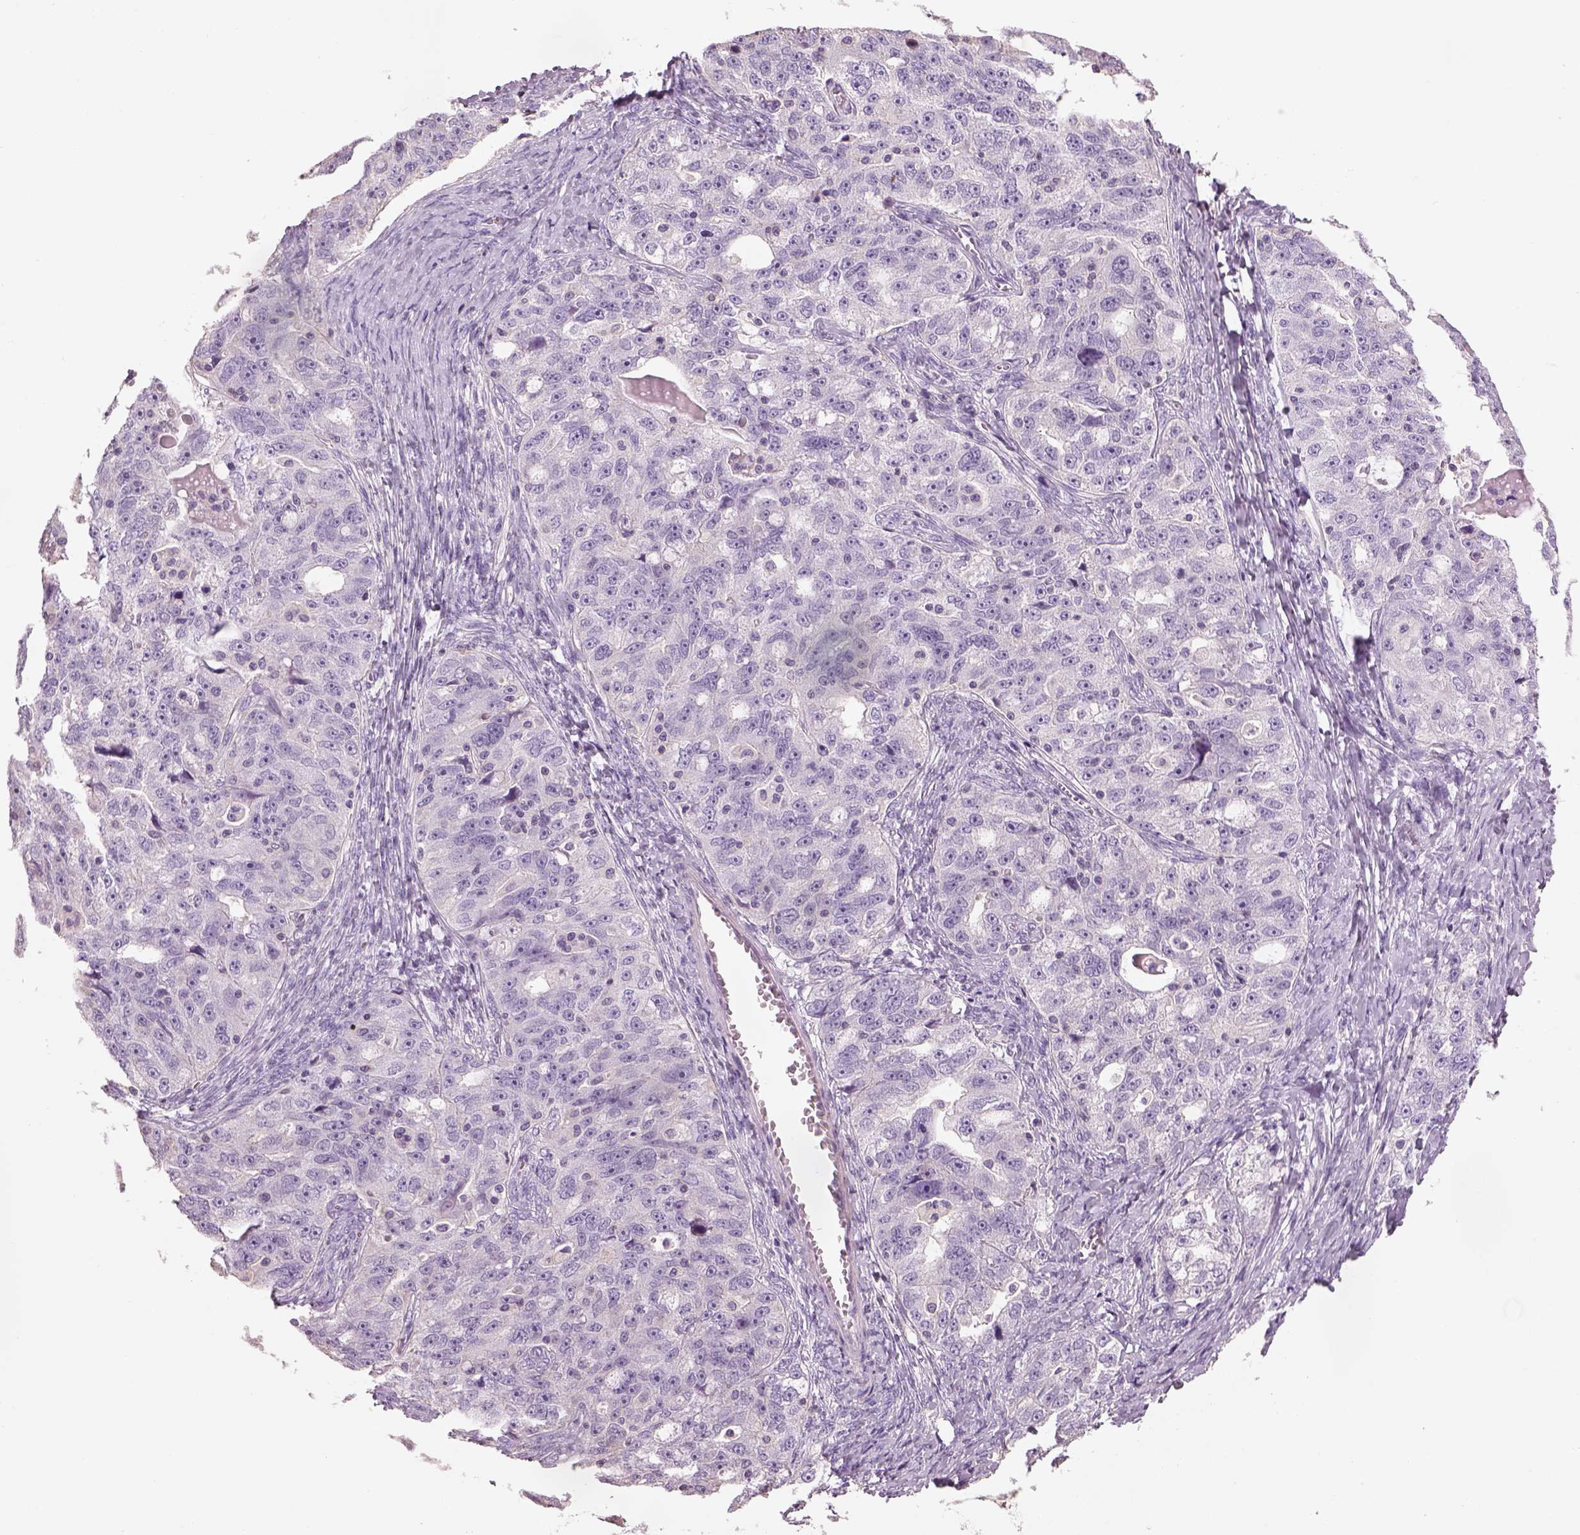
{"staining": {"intensity": "negative", "quantity": "none", "location": "none"}, "tissue": "ovarian cancer", "cell_type": "Tumor cells", "image_type": "cancer", "snomed": [{"axis": "morphology", "description": "Cystadenocarcinoma, serous, NOS"}, {"axis": "topography", "description": "Ovary"}], "caption": "Tumor cells show no significant protein positivity in ovarian cancer (serous cystadenocarcinoma). Brightfield microscopy of immunohistochemistry stained with DAB (brown) and hematoxylin (blue), captured at high magnification.", "gene": "OTUD6A", "patient": {"sex": "female", "age": 51}}